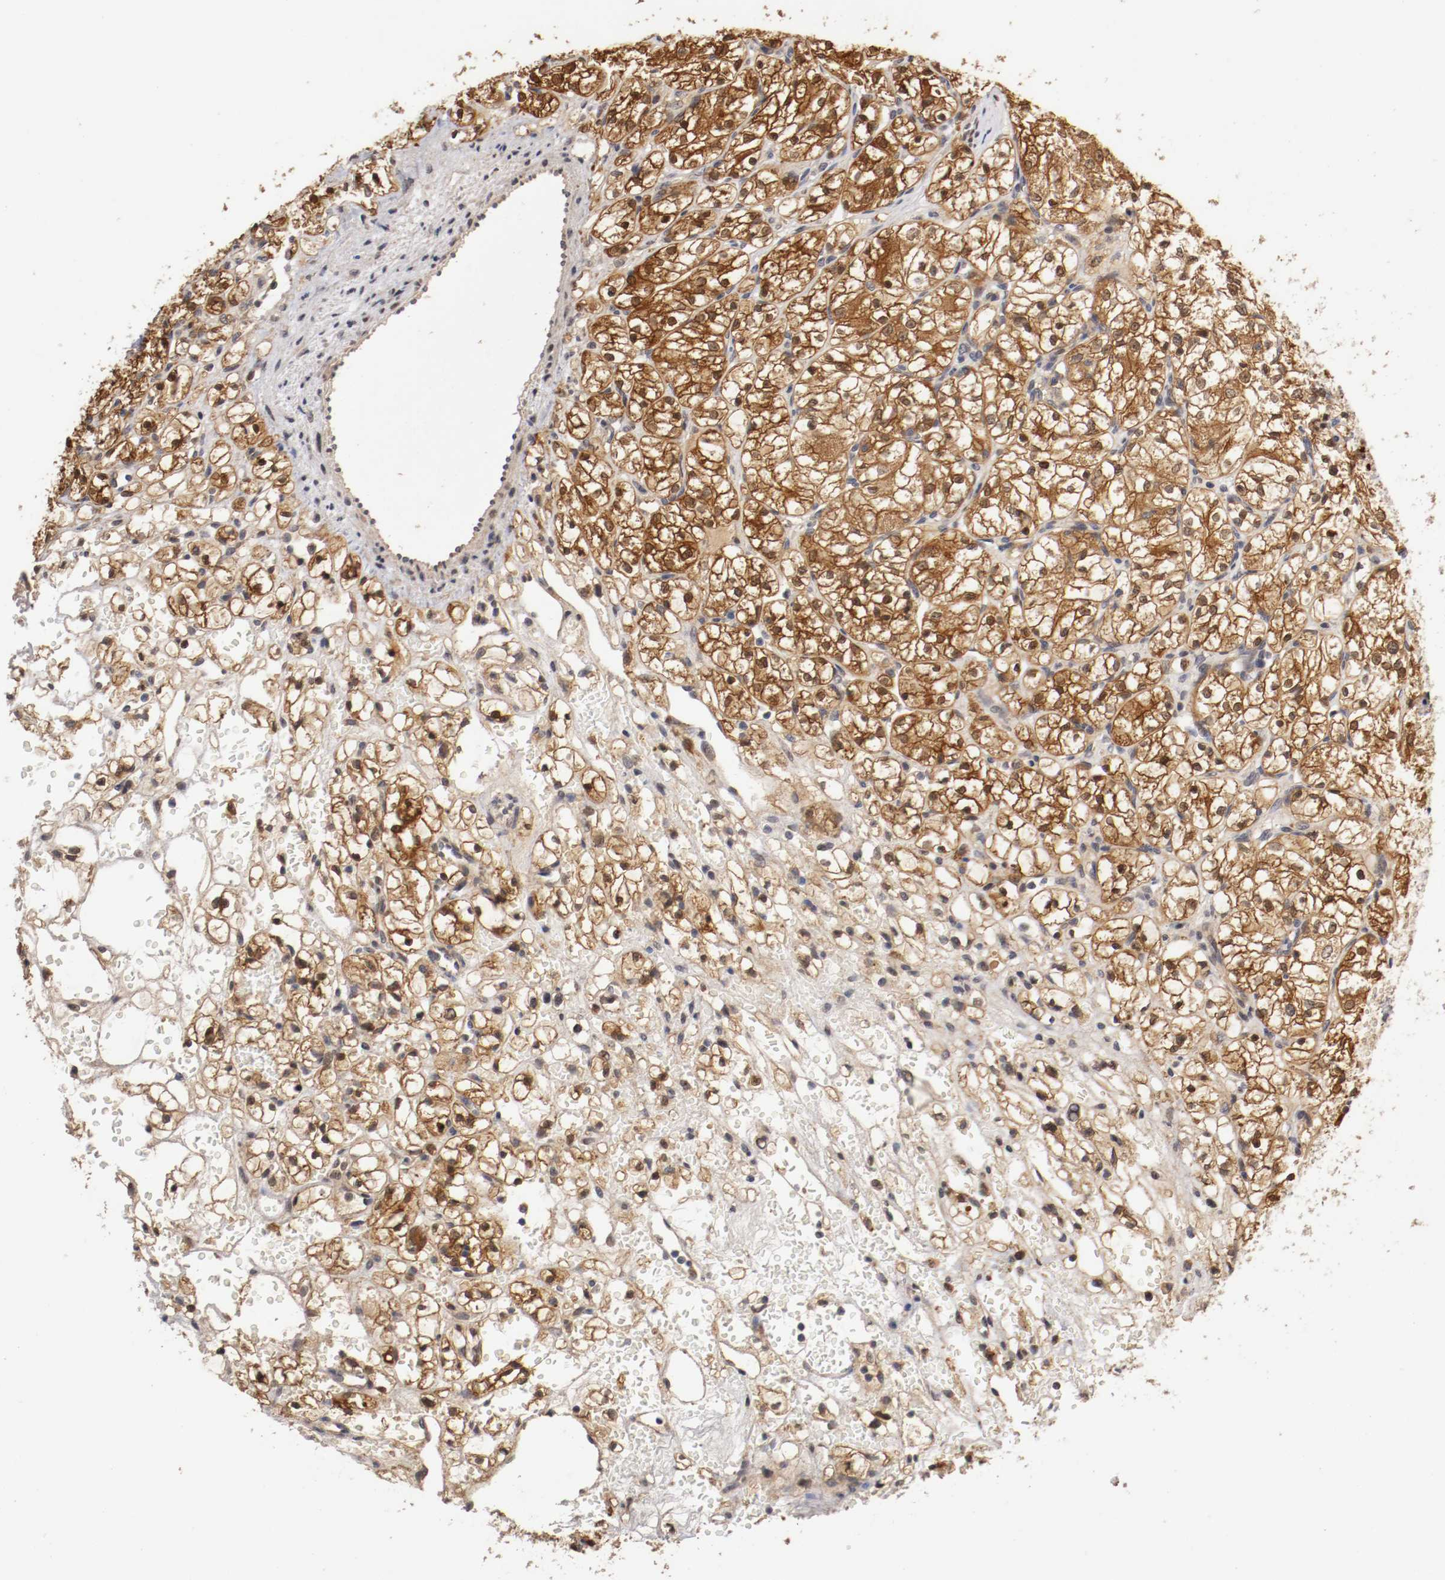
{"staining": {"intensity": "strong", "quantity": ">75%", "location": "cytoplasmic/membranous,nuclear"}, "tissue": "renal cancer", "cell_type": "Tumor cells", "image_type": "cancer", "snomed": [{"axis": "morphology", "description": "Adenocarcinoma, NOS"}, {"axis": "topography", "description": "Kidney"}], "caption": "Tumor cells display high levels of strong cytoplasmic/membranous and nuclear positivity in about >75% of cells in human renal cancer. Nuclei are stained in blue.", "gene": "TNFRSF1B", "patient": {"sex": "female", "age": 60}}